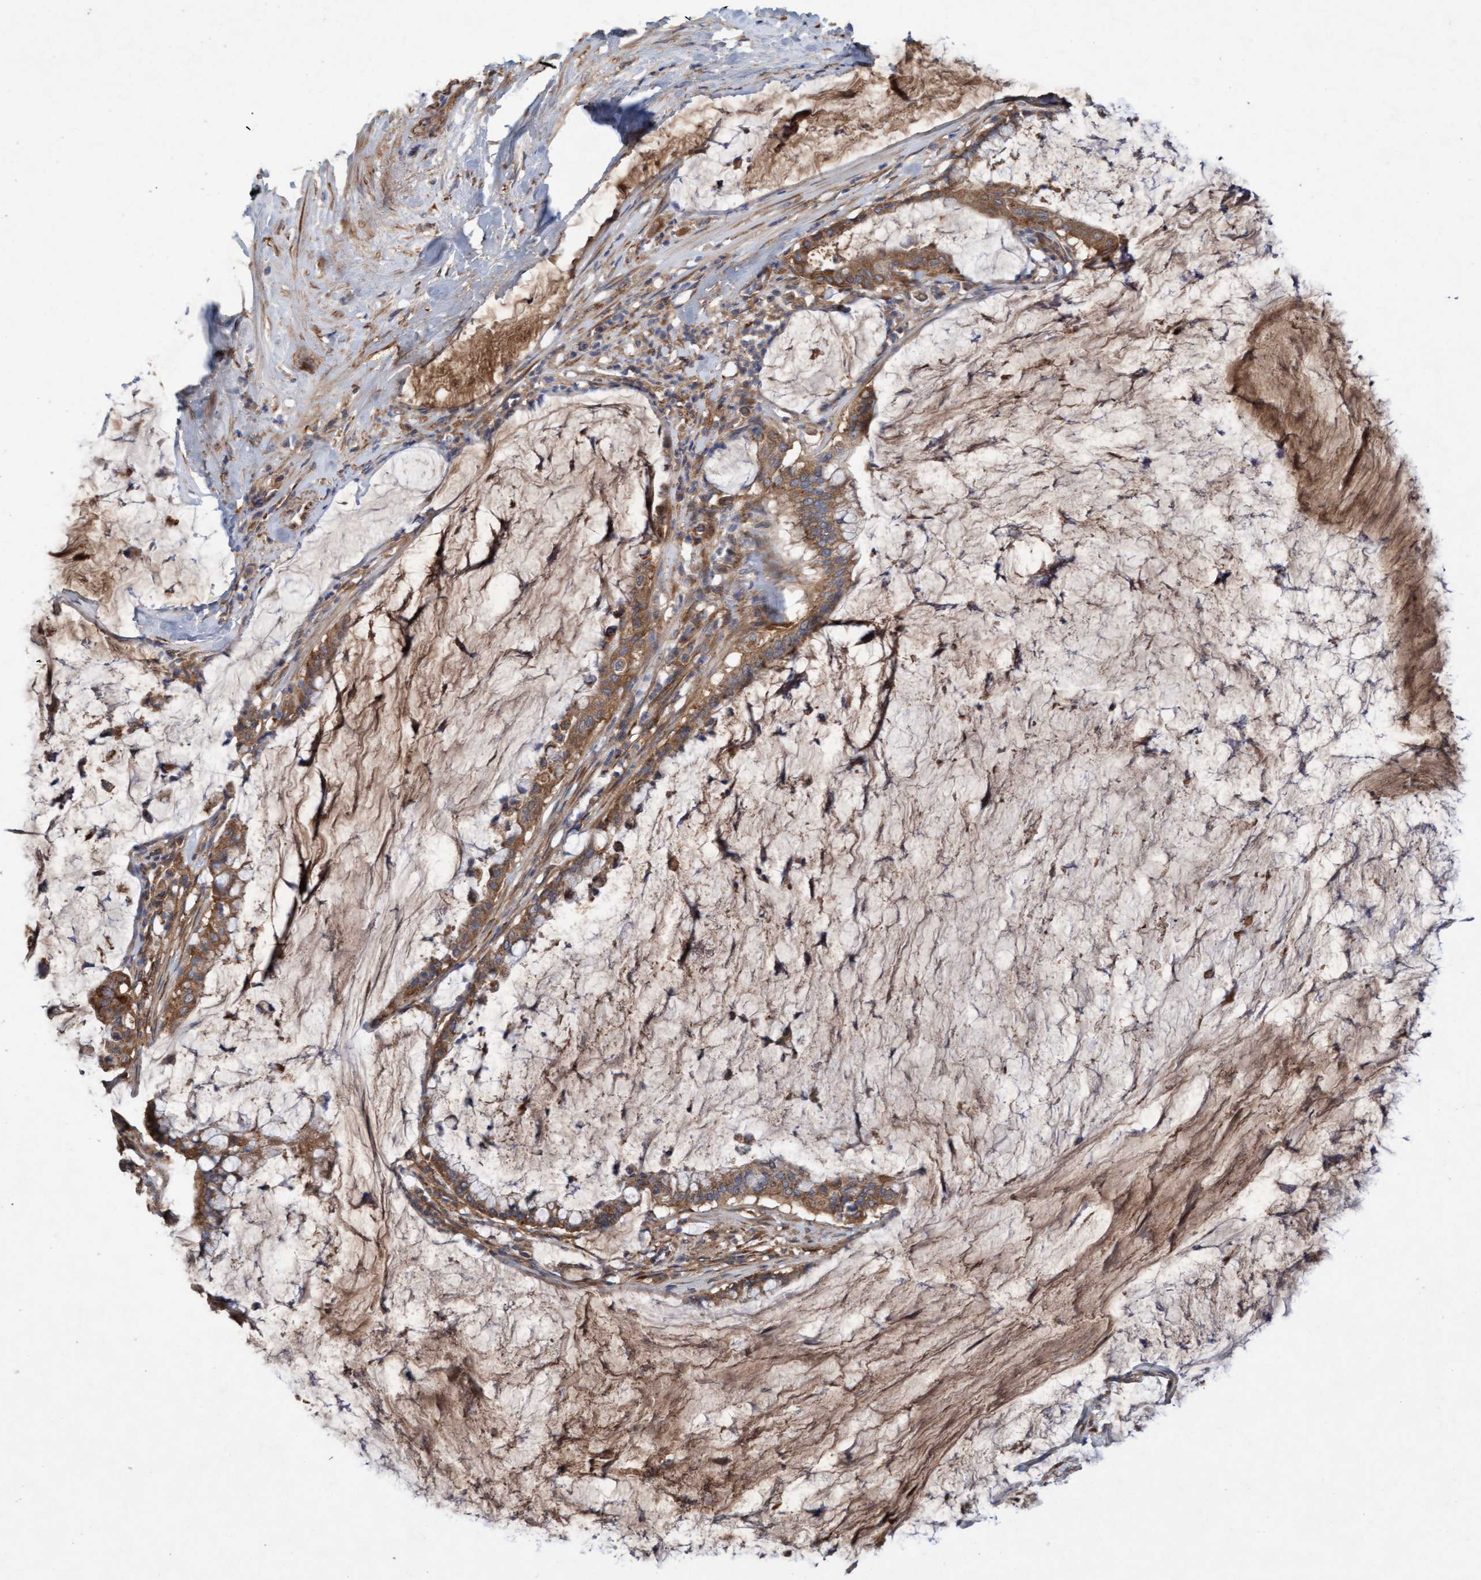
{"staining": {"intensity": "moderate", "quantity": ">75%", "location": "cytoplasmic/membranous"}, "tissue": "pancreatic cancer", "cell_type": "Tumor cells", "image_type": "cancer", "snomed": [{"axis": "morphology", "description": "Adenocarcinoma, NOS"}, {"axis": "topography", "description": "Pancreas"}], "caption": "Moderate cytoplasmic/membranous positivity is seen in about >75% of tumor cells in adenocarcinoma (pancreatic). (brown staining indicates protein expression, while blue staining denotes nuclei).", "gene": "DDHD2", "patient": {"sex": "male", "age": 41}}